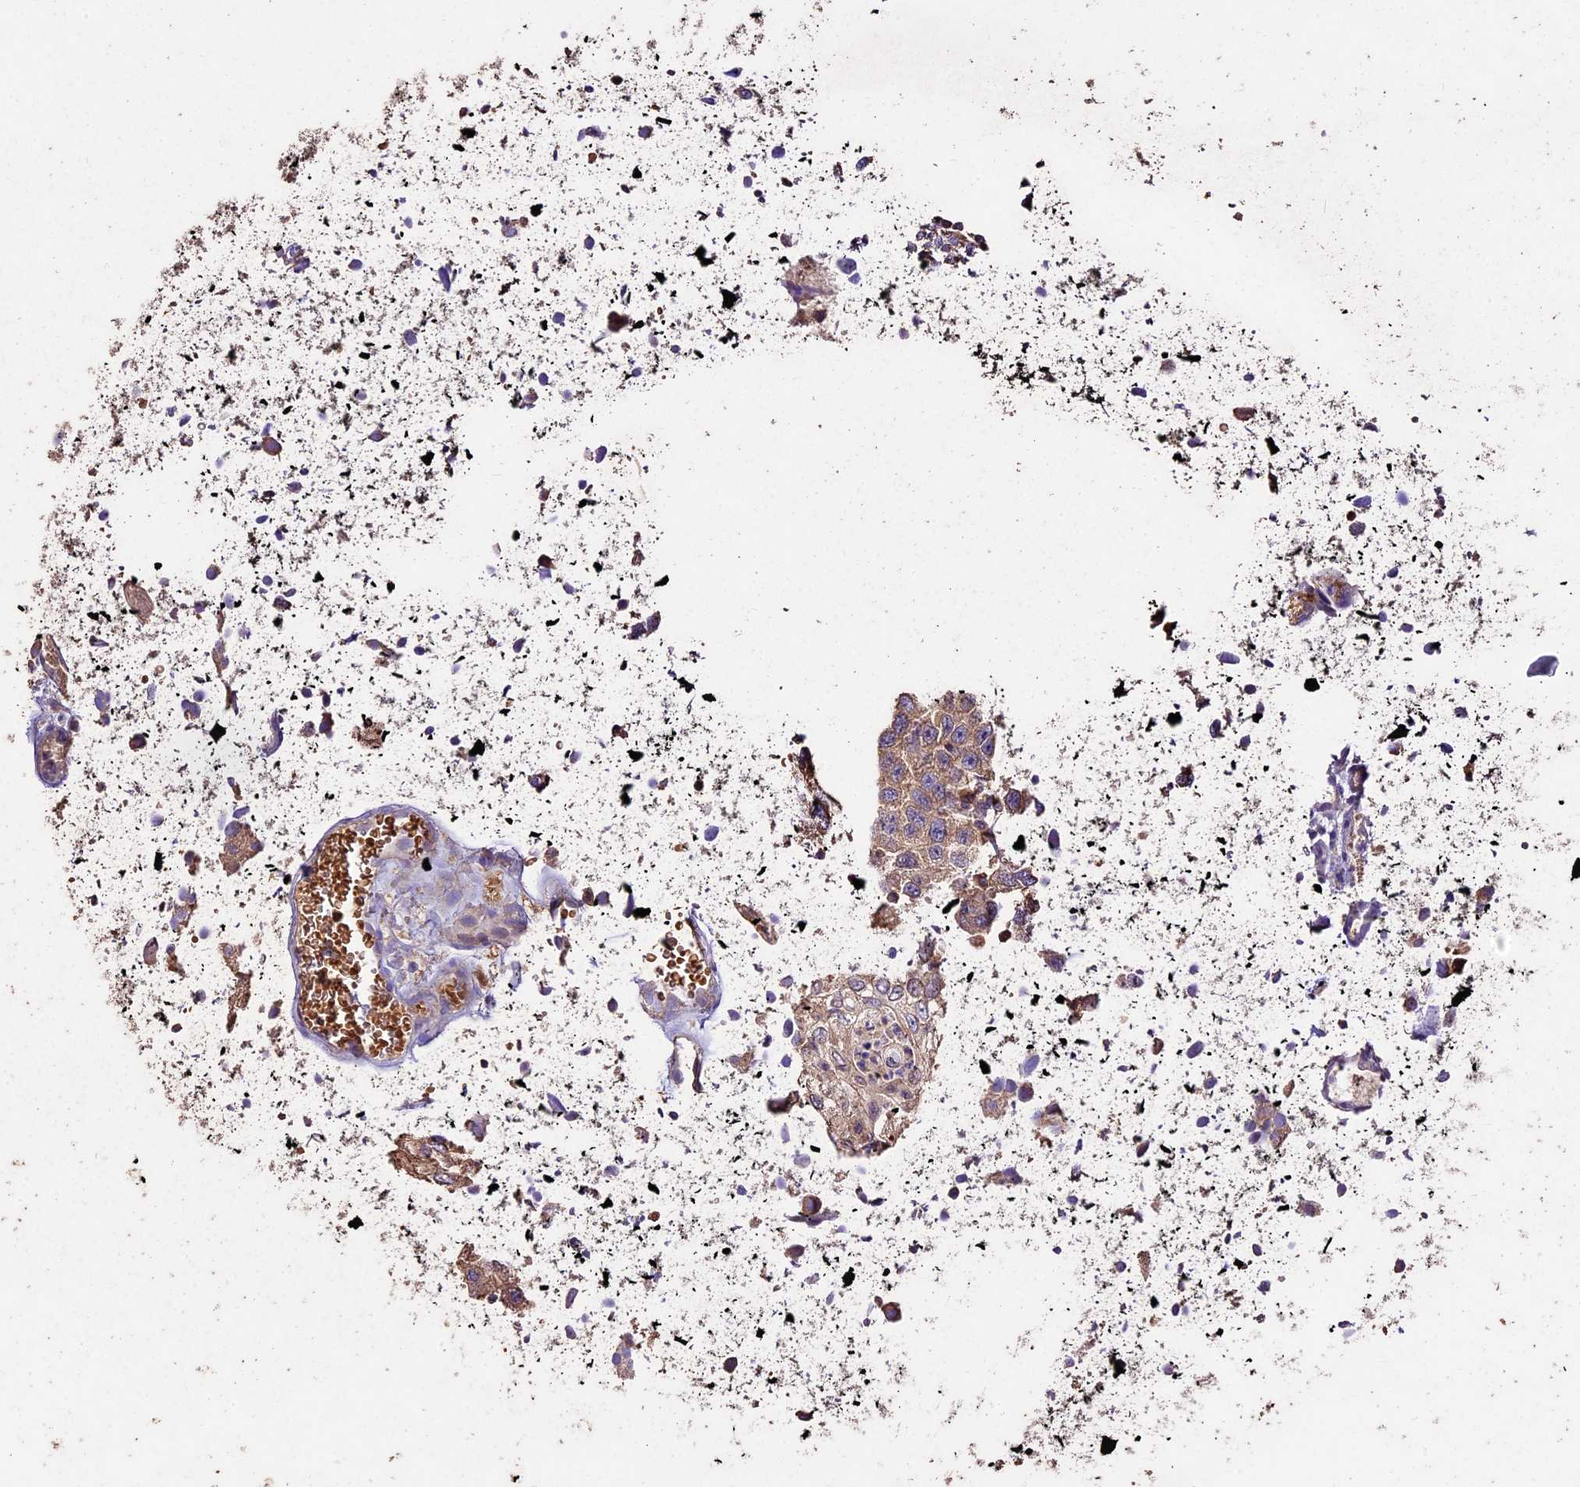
{"staining": {"intensity": "weak", "quantity": ">75%", "location": "cytoplasmic/membranous"}, "tissue": "urothelial cancer", "cell_type": "Tumor cells", "image_type": "cancer", "snomed": [{"axis": "morphology", "description": "Urothelial carcinoma, High grade"}, {"axis": "topography", "description": "Urinary bladder"}], "caption": "Immunohistochemical staining of human urothelial carcinoma (high-grade) displays low levels of weak cytoplasmic/membranous staining in approximately >75% of tumor cells. (DAB (3,3'-diaminobenzidine) IHC, brown staining for protein, blue staining for nuclei).", "gene": "CRLF1", "patient": {"sex": "male", "age": 50}}